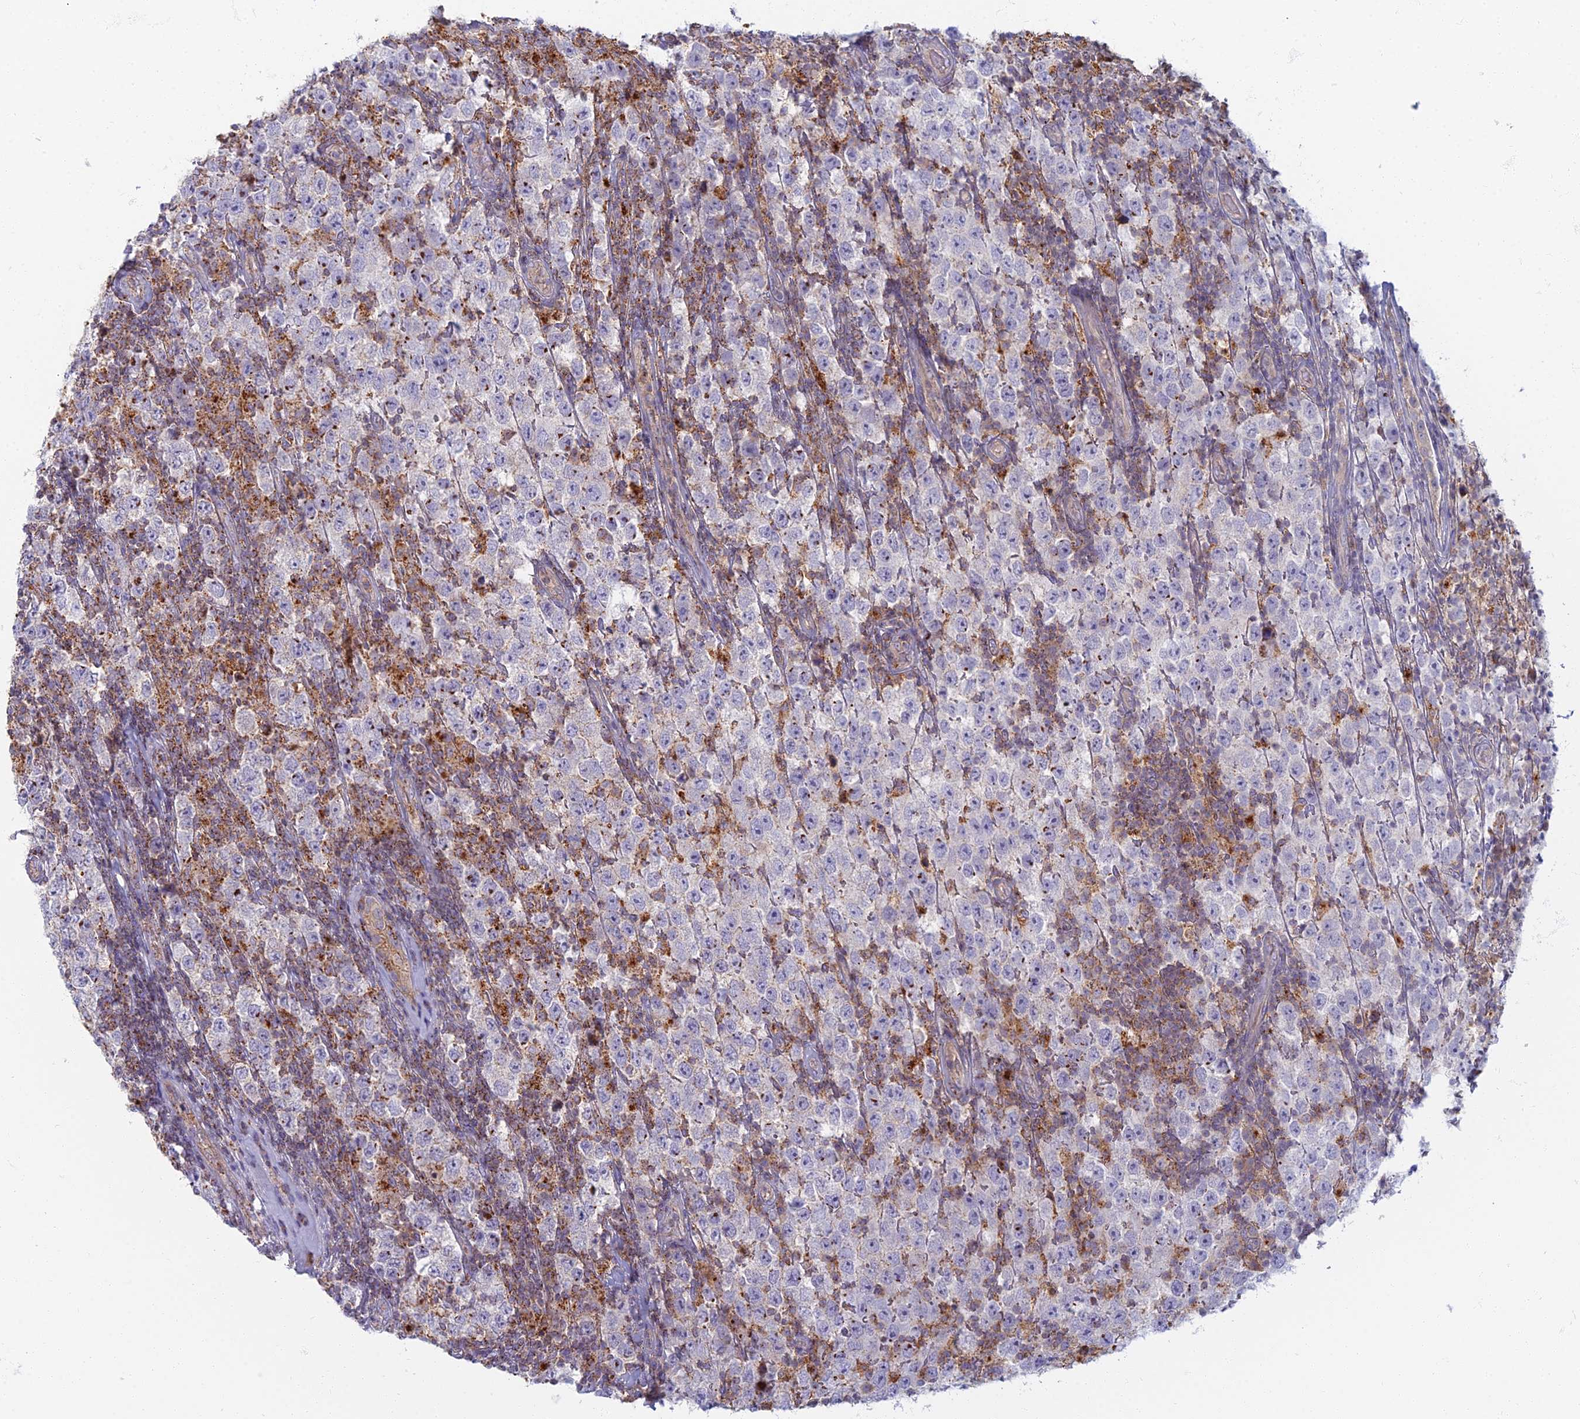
{"staining": {"intensity": "negative", "quantity": "none", "location": "none"}, "tissue": "testis cancer", "cell_type": "Tumor cells", "image_type": "cancer", "snomed": [{"axis": "morphology", "description": "Normal tissue, NOS"}, {"axis": "morphology", "description": "Urothelial carcinoma, High grade"}, {"axis": "morphology", "description": "Seminoma, NOS"}, {"axis": "morphology", "description": "Carcinoma, Embryonal, NOS"}, {"axis": "topography", "description": "Urinary bladder"}, {"axis": "topography", "description": "Testis"}], "caption": "Histopathology image shows no significant protein expression in tumor cells of seminoma (testis).", "gene": "CHMP4B", "patient": {"sex": "male", "age": 41}}